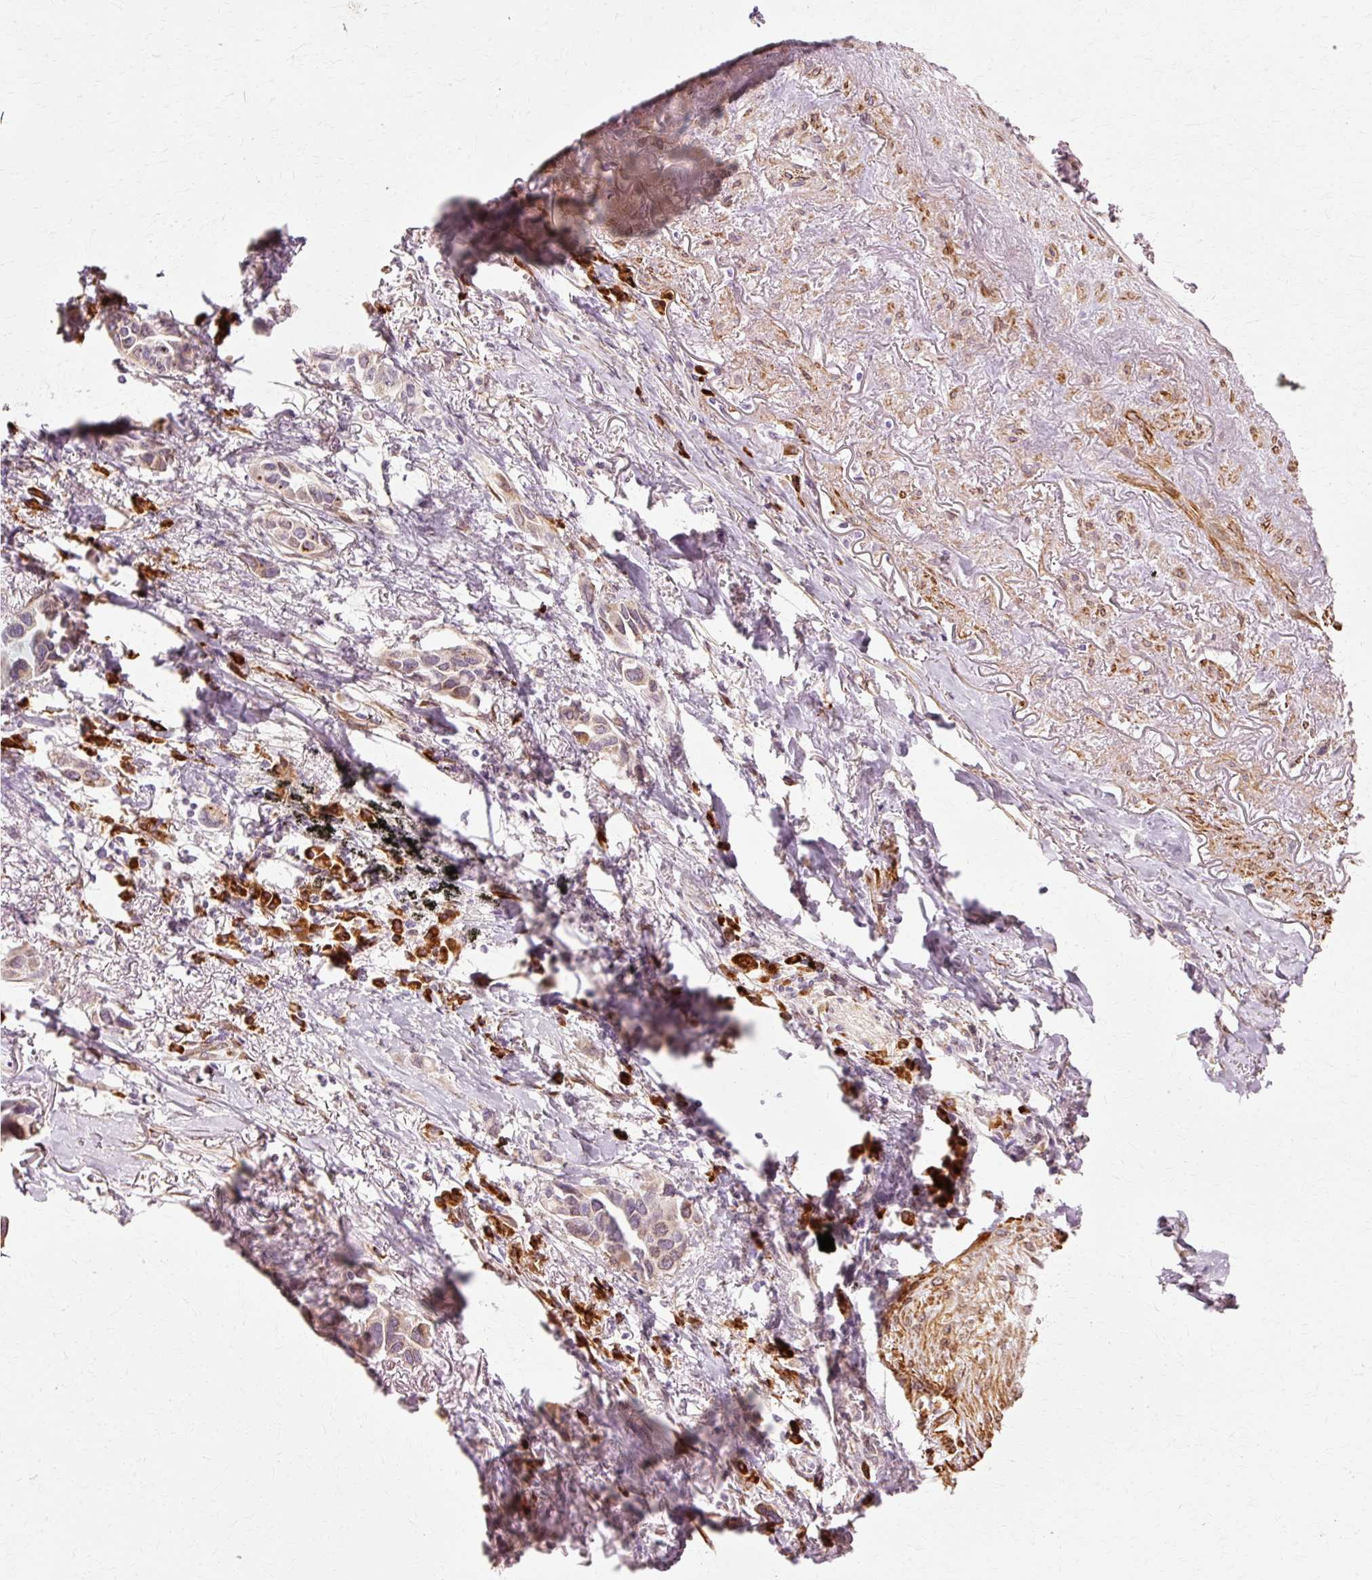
{"staining": {"intensity": "negative", "quantity": "none", "location": "none"}, "tissue": "lung cancer", "cell_type": "Tumor cells", "image_type": "cancer", "snomed": [{"axis": "morphology", "description": "Adenocarcinoma, NOS"}, {"axis": "topography", "description": "Lung"}], "caption": "This is a histopathology image of immunohistochemistry (IHC) staining of lung adenocarcinoma, which shows no expression in tumor cells.", "gene": "RGPD5", "patient": {"sex": "female", "age": 76}}